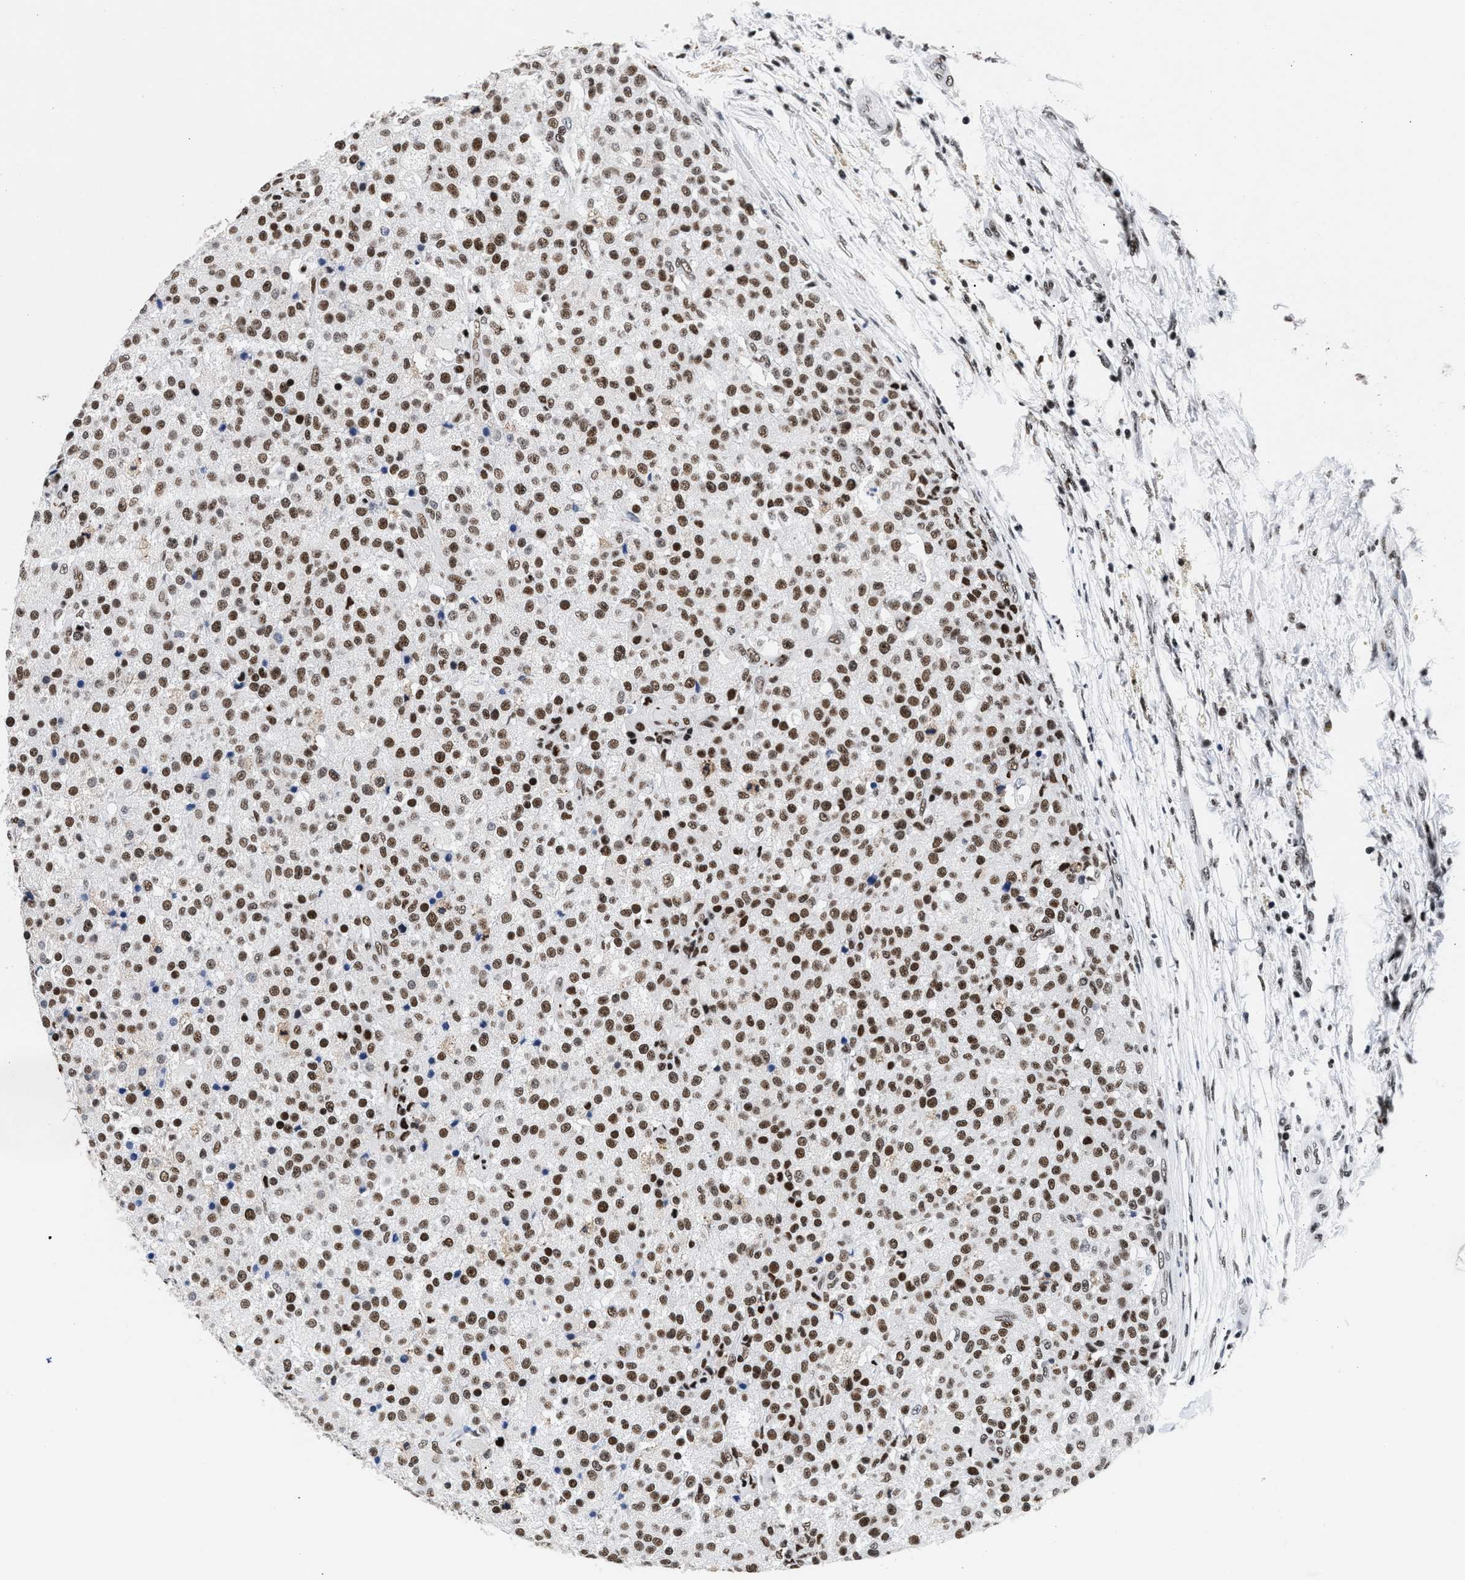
{"staining": {"intensity": "moderate", "quantity": ">75%", "location": "nuclear"}, "tissue": "testis cancer", "cell_type": "Tumor cells", "image_type": "cancer", "snomed": [{"axis": "morphology", "description": "Seminoma, NOS"}, {"axis": "topography", "description": "Testis"}], "caption": "This micrograph shows immunohistochemistry (IHC) staining of human testis seminoma, with medium moderate nuclear staining in about >75% of tumor cells.", "gene": "RAD21", "patient": {"sex": "male", "age": 59}}